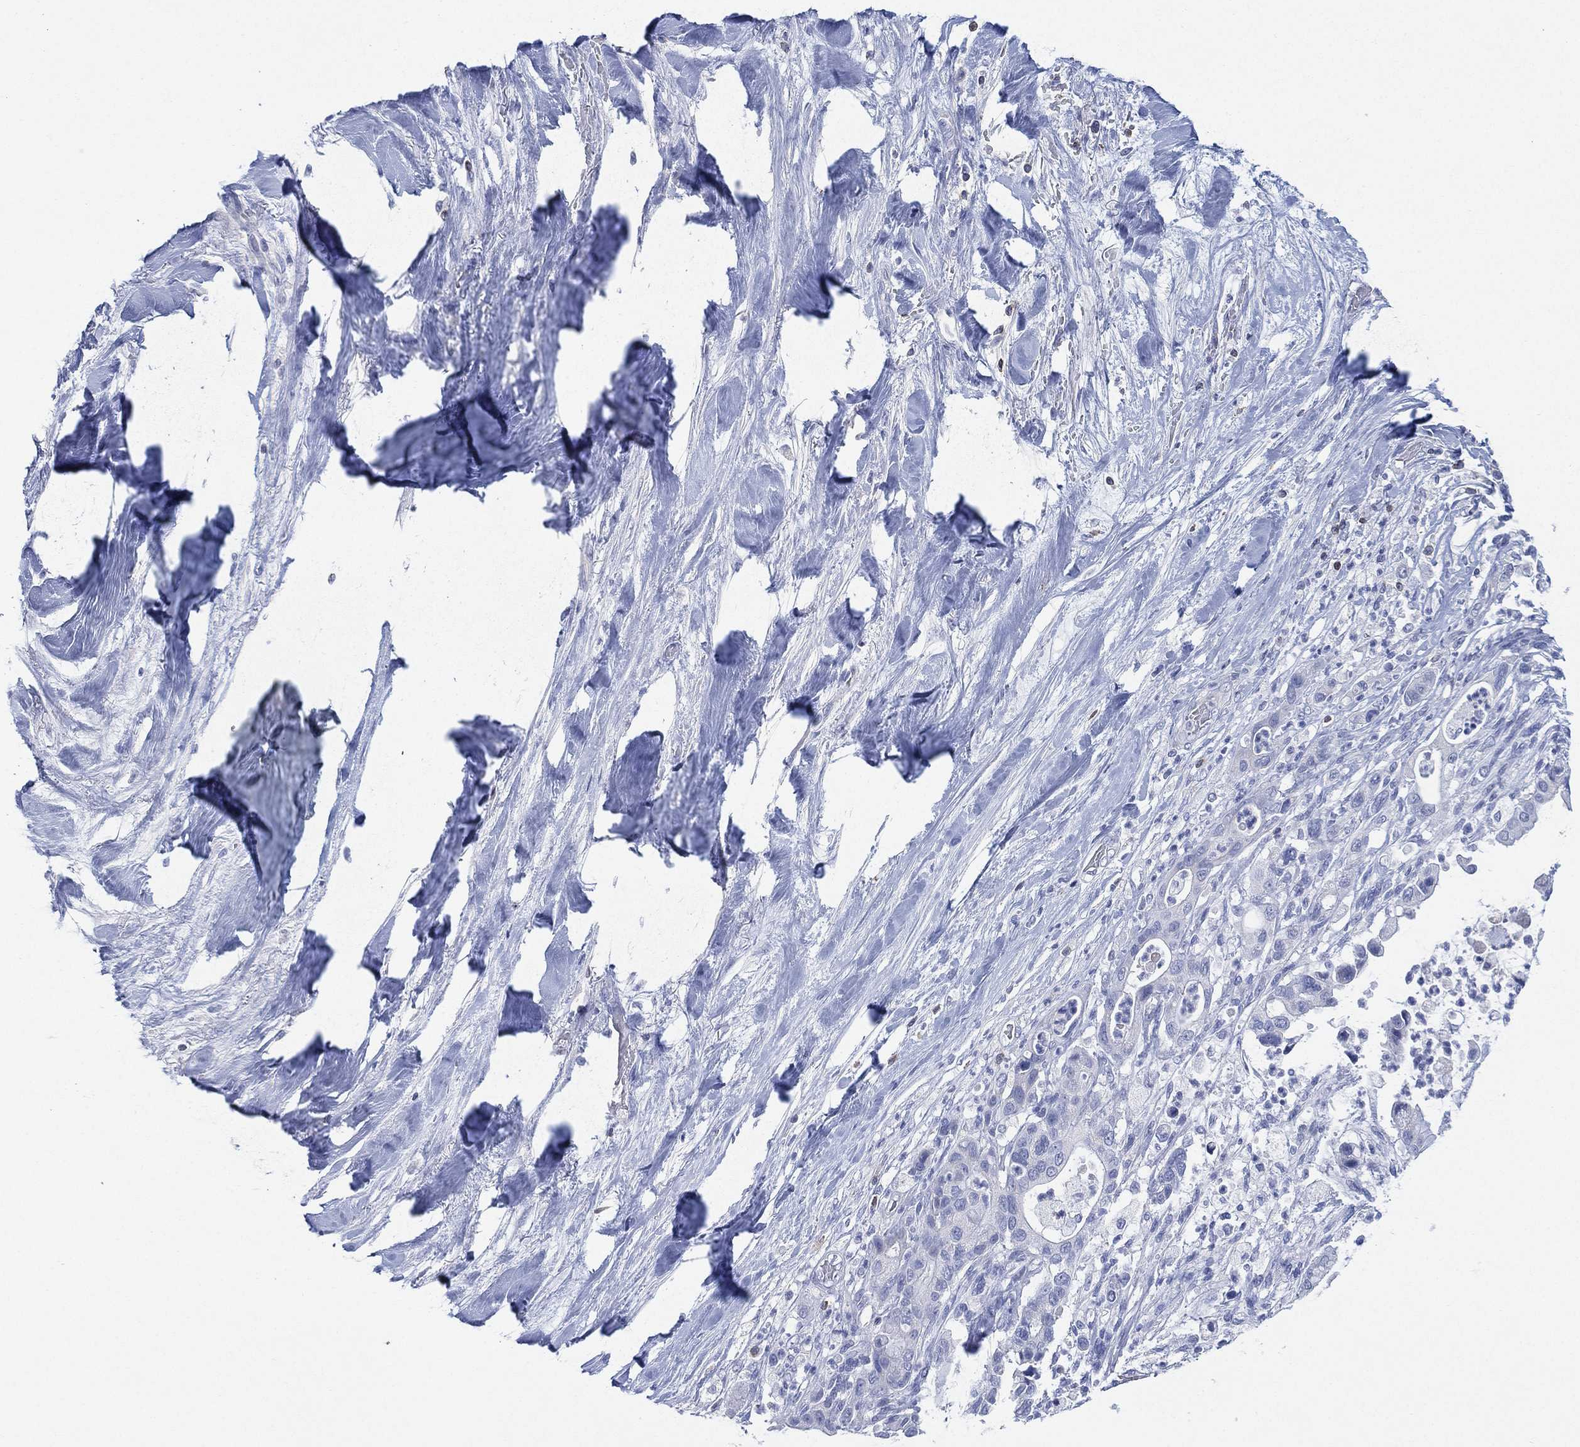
{"staining": {"intensity": "negative", "quantity": "none", "location": "none"}, "tissue": "liver cancer", "cell_type": "Tumor cells", "image_type": "cancer", "snomed": [{"axis": "morphology", "description": "Cholangiocarcinoma"}, {"axis": "topography", "description": "Liver"}], "caption": "A histopathology image of liver cancer stained for a protein shows no brown staining in tumor cells.", "gene": "SEPTIN1", "patient": {"sex": "female", "age": 54}}